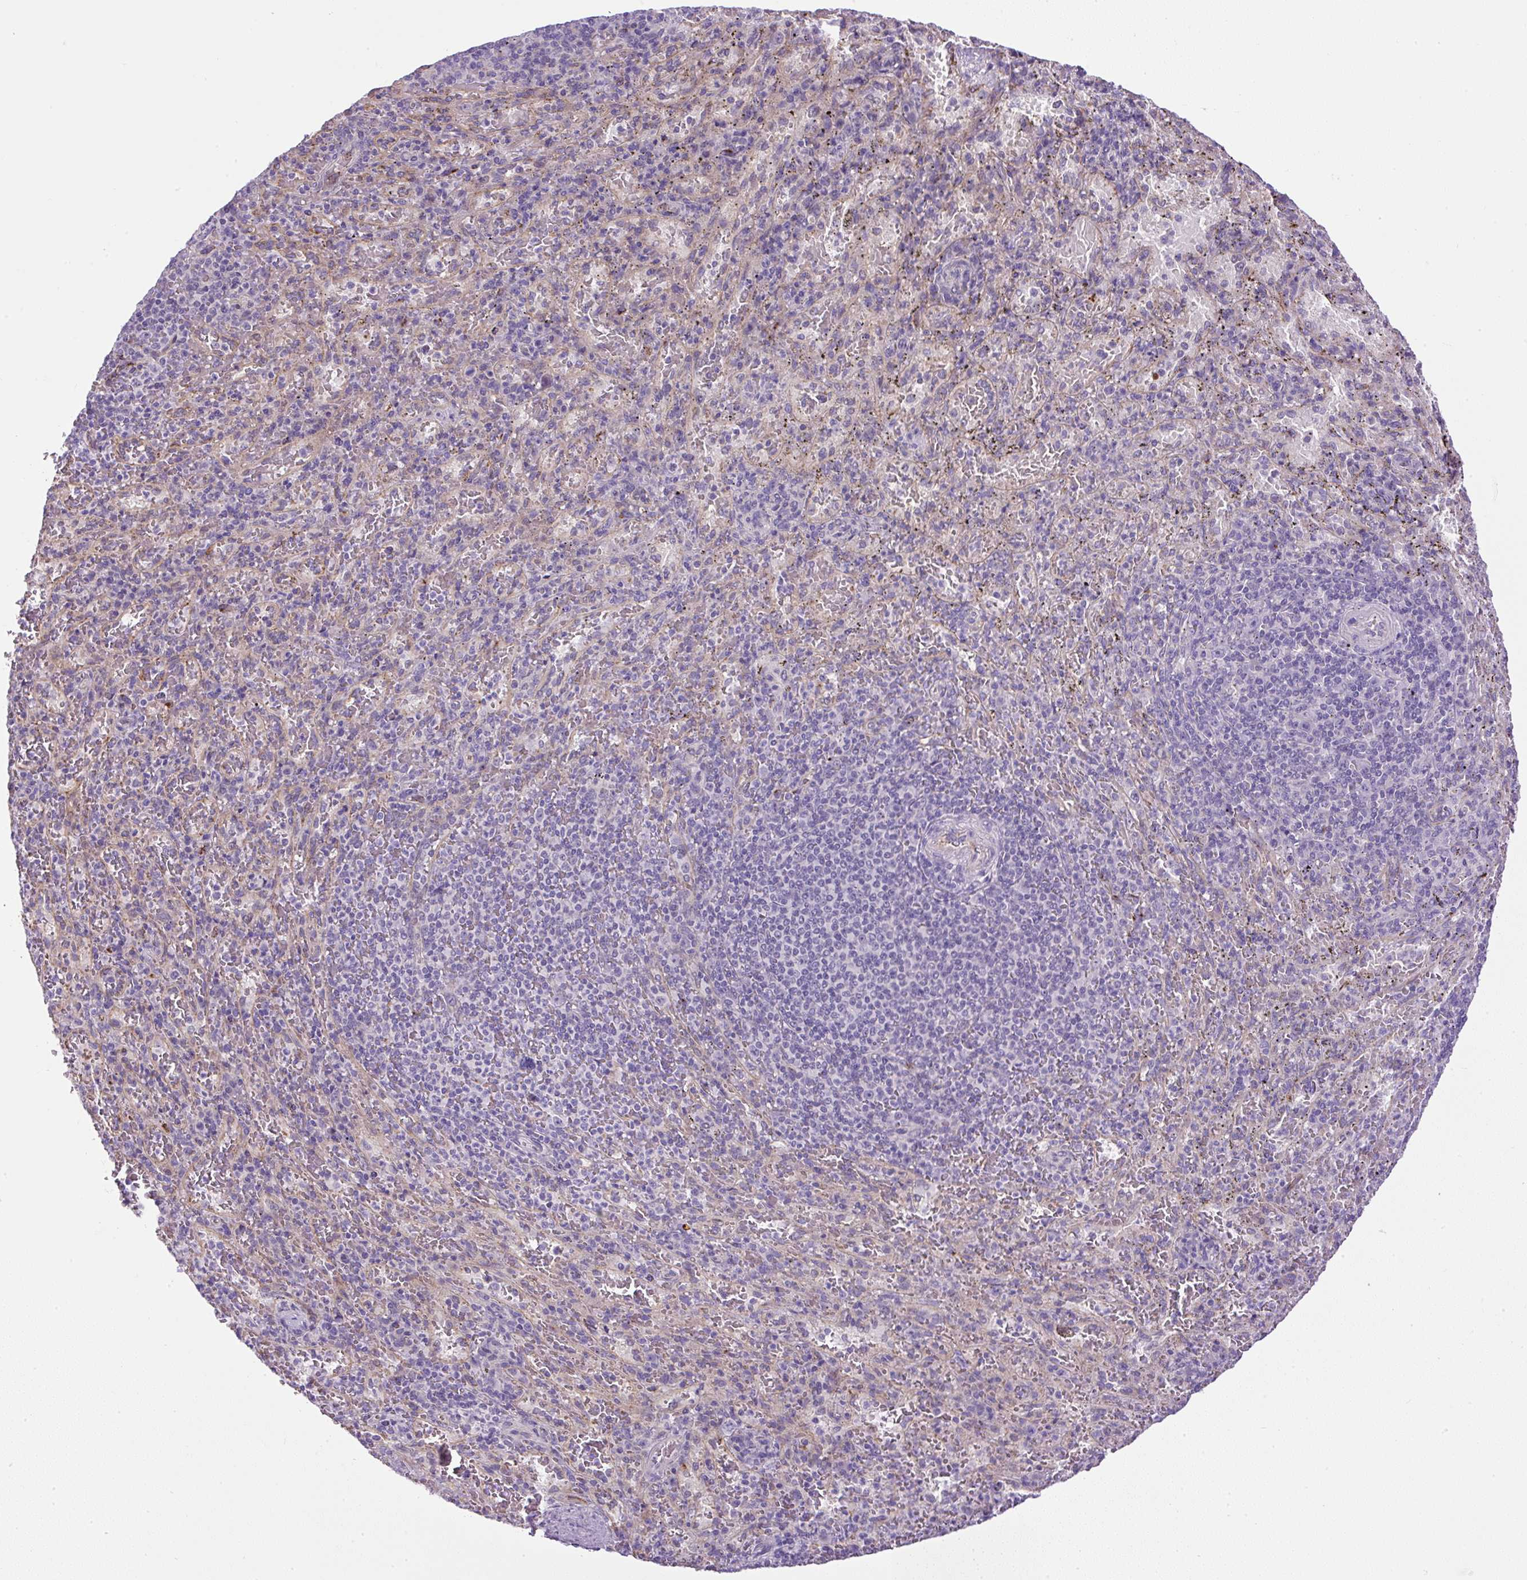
{"staining": {"intensity": "negative", "quantity": "none", "location": "none"}, "tissue": "spleen", "cell_type": "Cells in red pulp", "image_type": "normal", "snomed": [{"axis": "morphology", "description": "Normal tissue, NOS"}, {"axis": "topography", "description": "Spleen"}], "caption": "Cells in red pulp show no significant protein staining in normal spleen. (DAB (3,3'-diaminobenzidine) immunohistochemistry with hematoxylin counter stain).", "gene": "LEFTY1", "patient": {"sex": "male", "age": 57}}